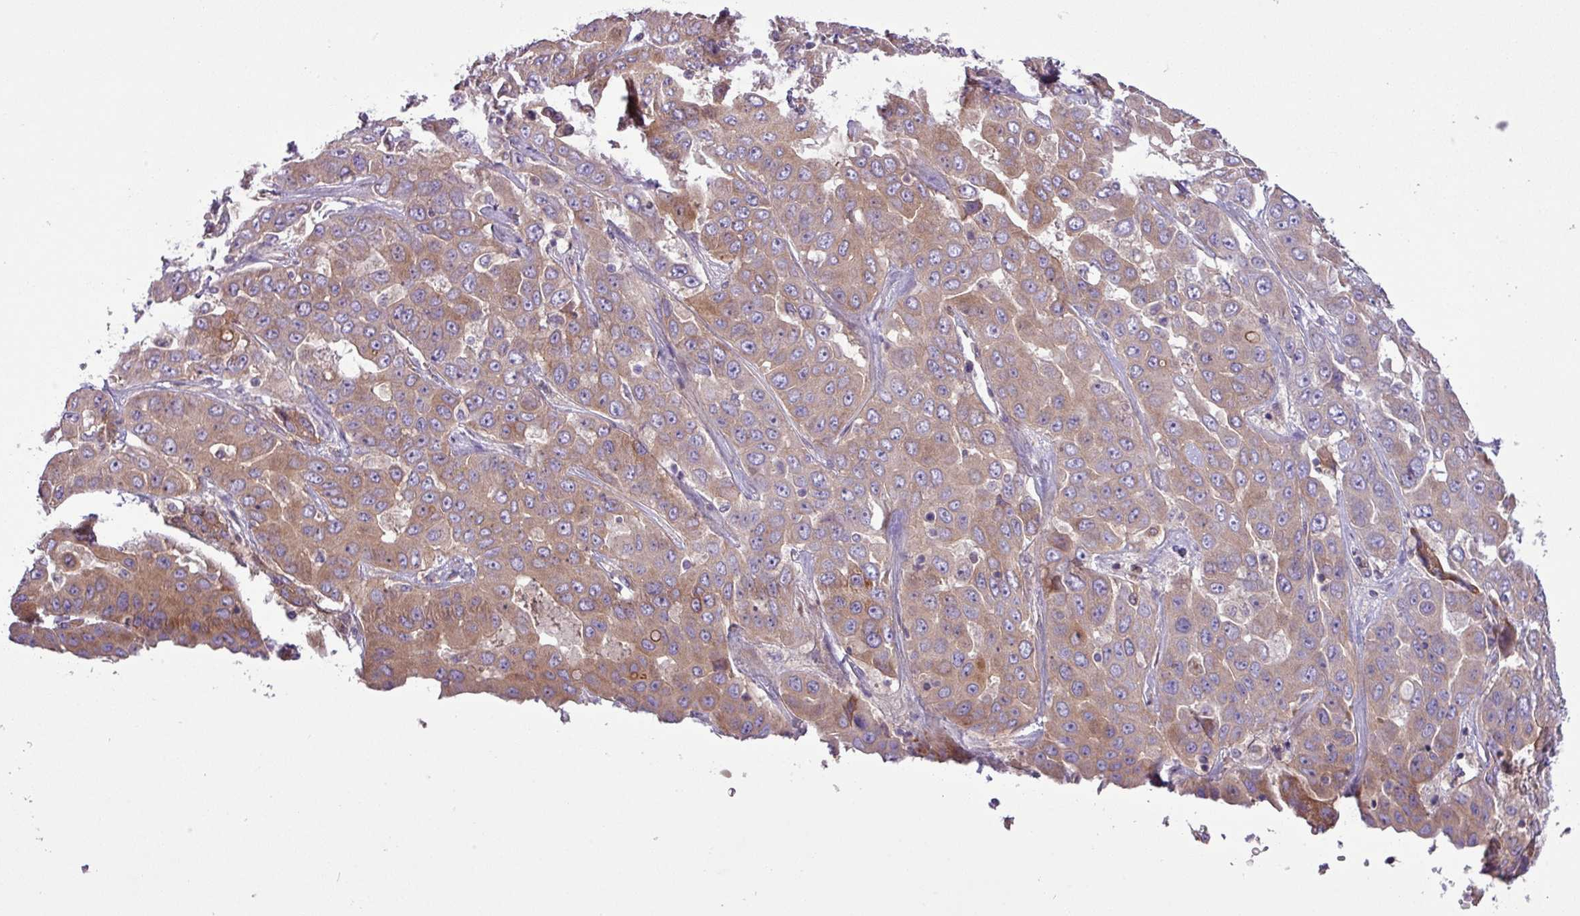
{"staining": {"intensity": "moderate", "quantity": ">75%", "location": "cytoplasmic/membranous"}, "tissue": "liver cancer", "cell_type": "Tumor cells", "image_type": "cancer", "snomed": [{"axis": "morphology", "description": "Cholangiocarcinoma"}, {"axis": "topography", "description": "Liver"}], "caption": "The immunohistochemical stain labels moderate cytoplasmic/membranous staining in tumor cells of liver cholangiocarcinoma tissue.", "gene": "RAB19", "patient": {"sex": "female", "age": 52}}